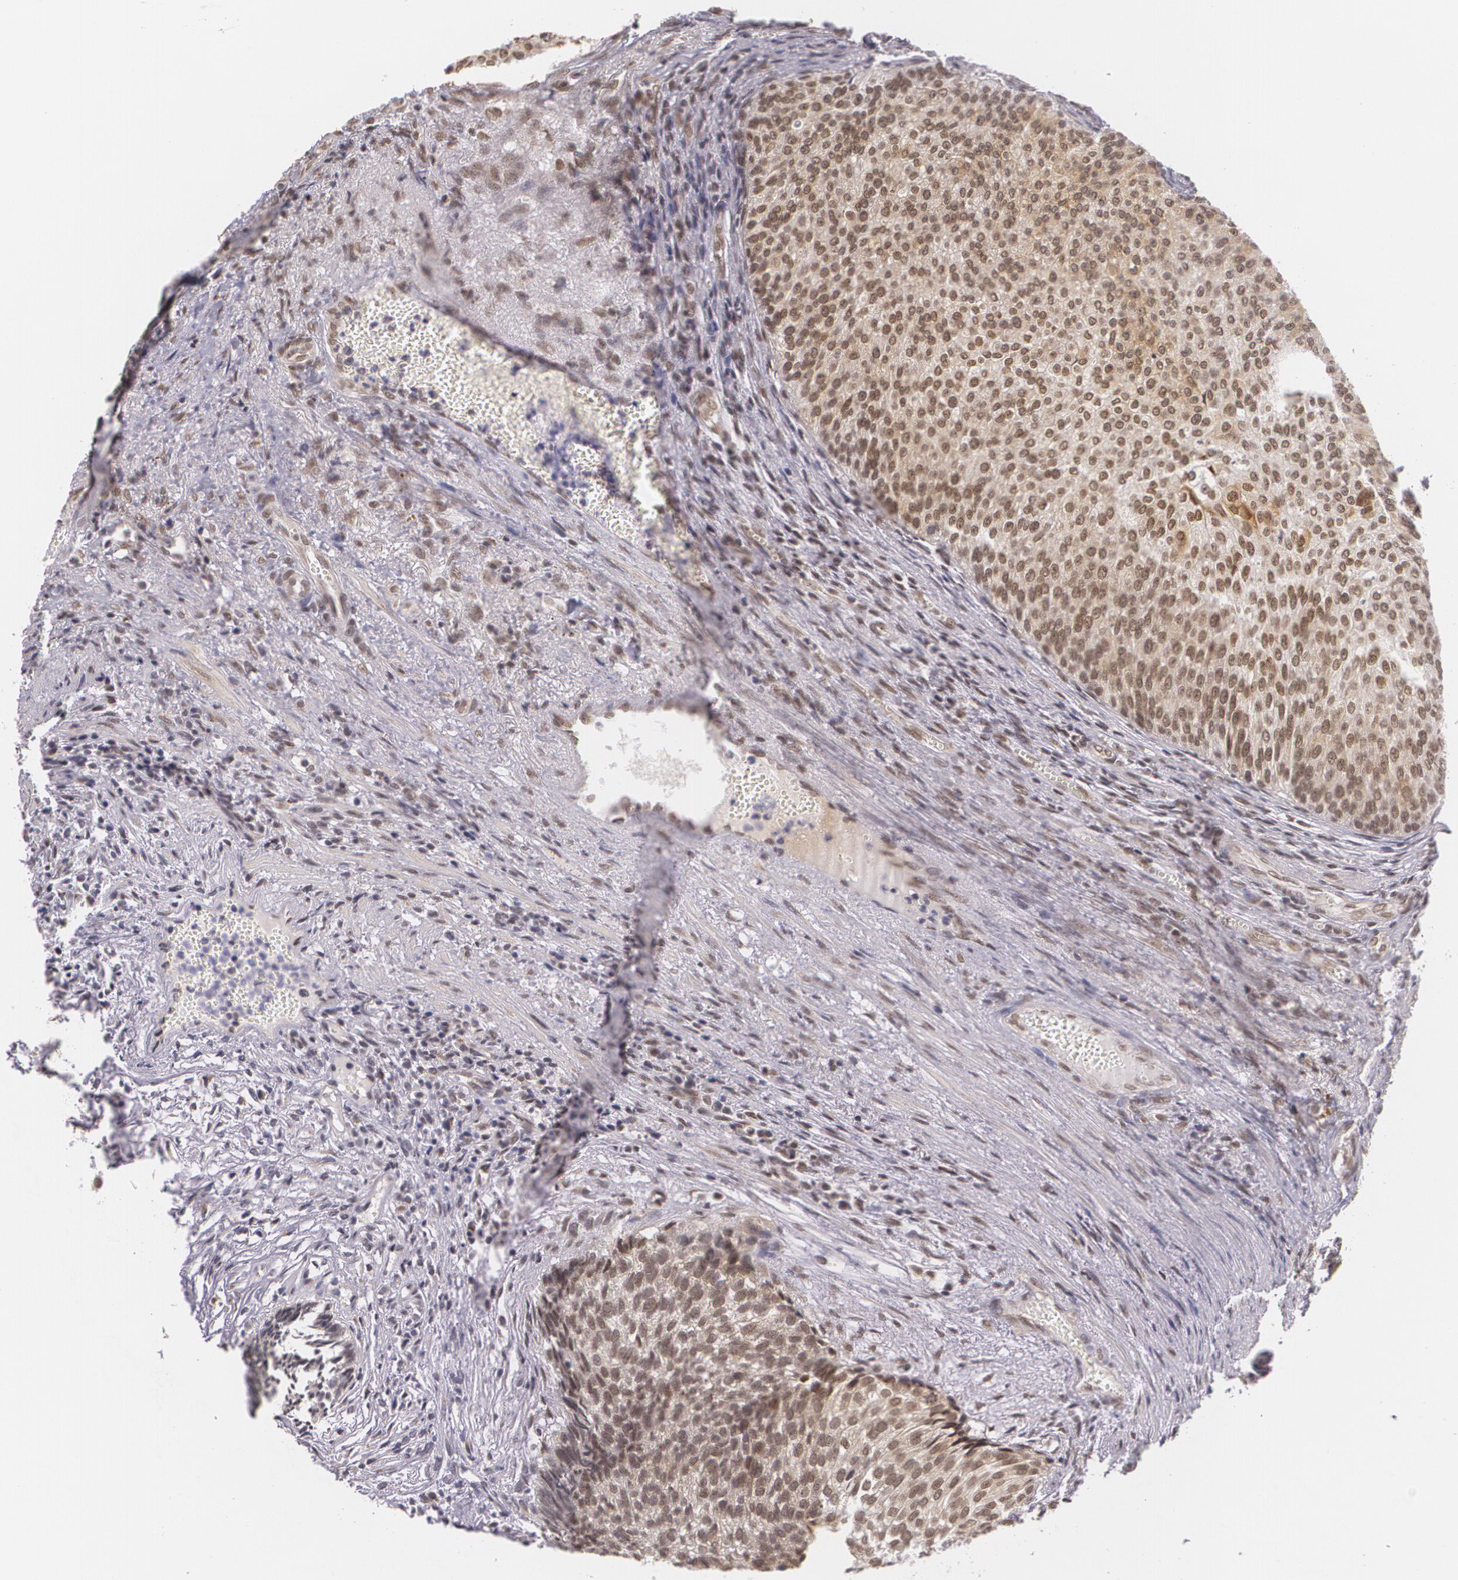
{"staining": {"intensity": "moderate", "quantity": ">75%", "location": "nuclear"}, "tissue": "urothelial cancer", "cell_type": "Tumor cells", "image_type": "cancer", "snomed": [{"axis": "morphology", "description": "Urothelial carcinoma, Low grade"}, {"axis": "topography", "description": "Urinary bladder"}], "caption": "The photomicrograph demonstrates staining of urothelial cancer, revealing moderate nuclear protein positivity (brown color) within tumor cells.", "gene": "ALX1", "patient": {"sex": "male", "age": 84}}